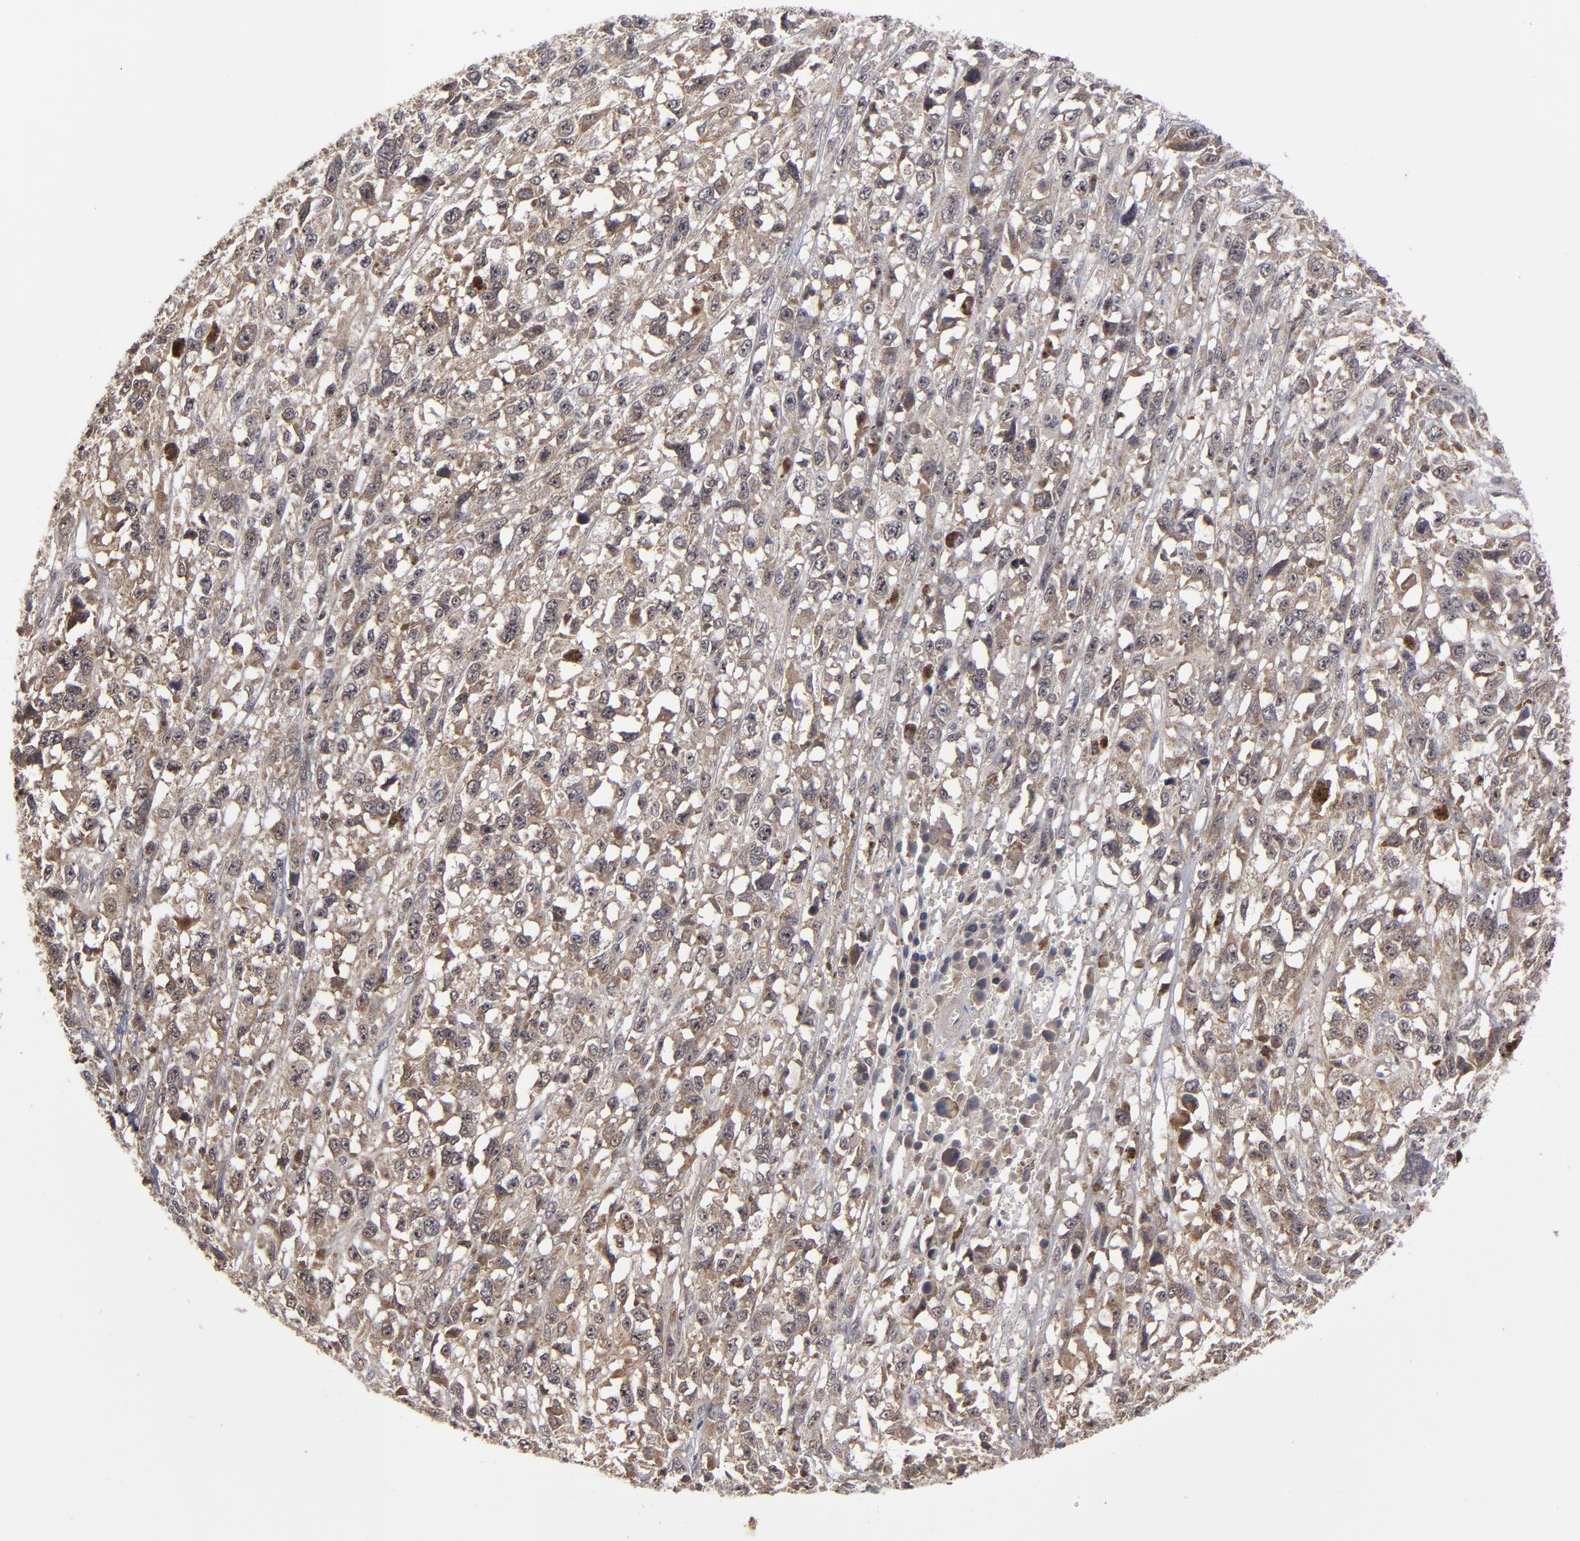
{"staining": {"intensity": "weak", "quantity": ">75%", "location": "cytoplasmic/membranous"}, "tissue": "melanoma", "cell_type": "Tumor cells", "image_type": "cancer", "snomed": [{"axis": "morphology", "description": "Malignant melanoma, Metastatic site"}, {"axis": "topography", "description": "Lymph node"}], "caption": "Immunohistochemistry micrograph of human melanoma stained for a protein (brown), which demonstrates low levels of weak cytoplasmic/membranous staining in approximately >75% of tumor cells.", "gene": "GLCCI1", "patient": {"sex": "male", "age": 59}}